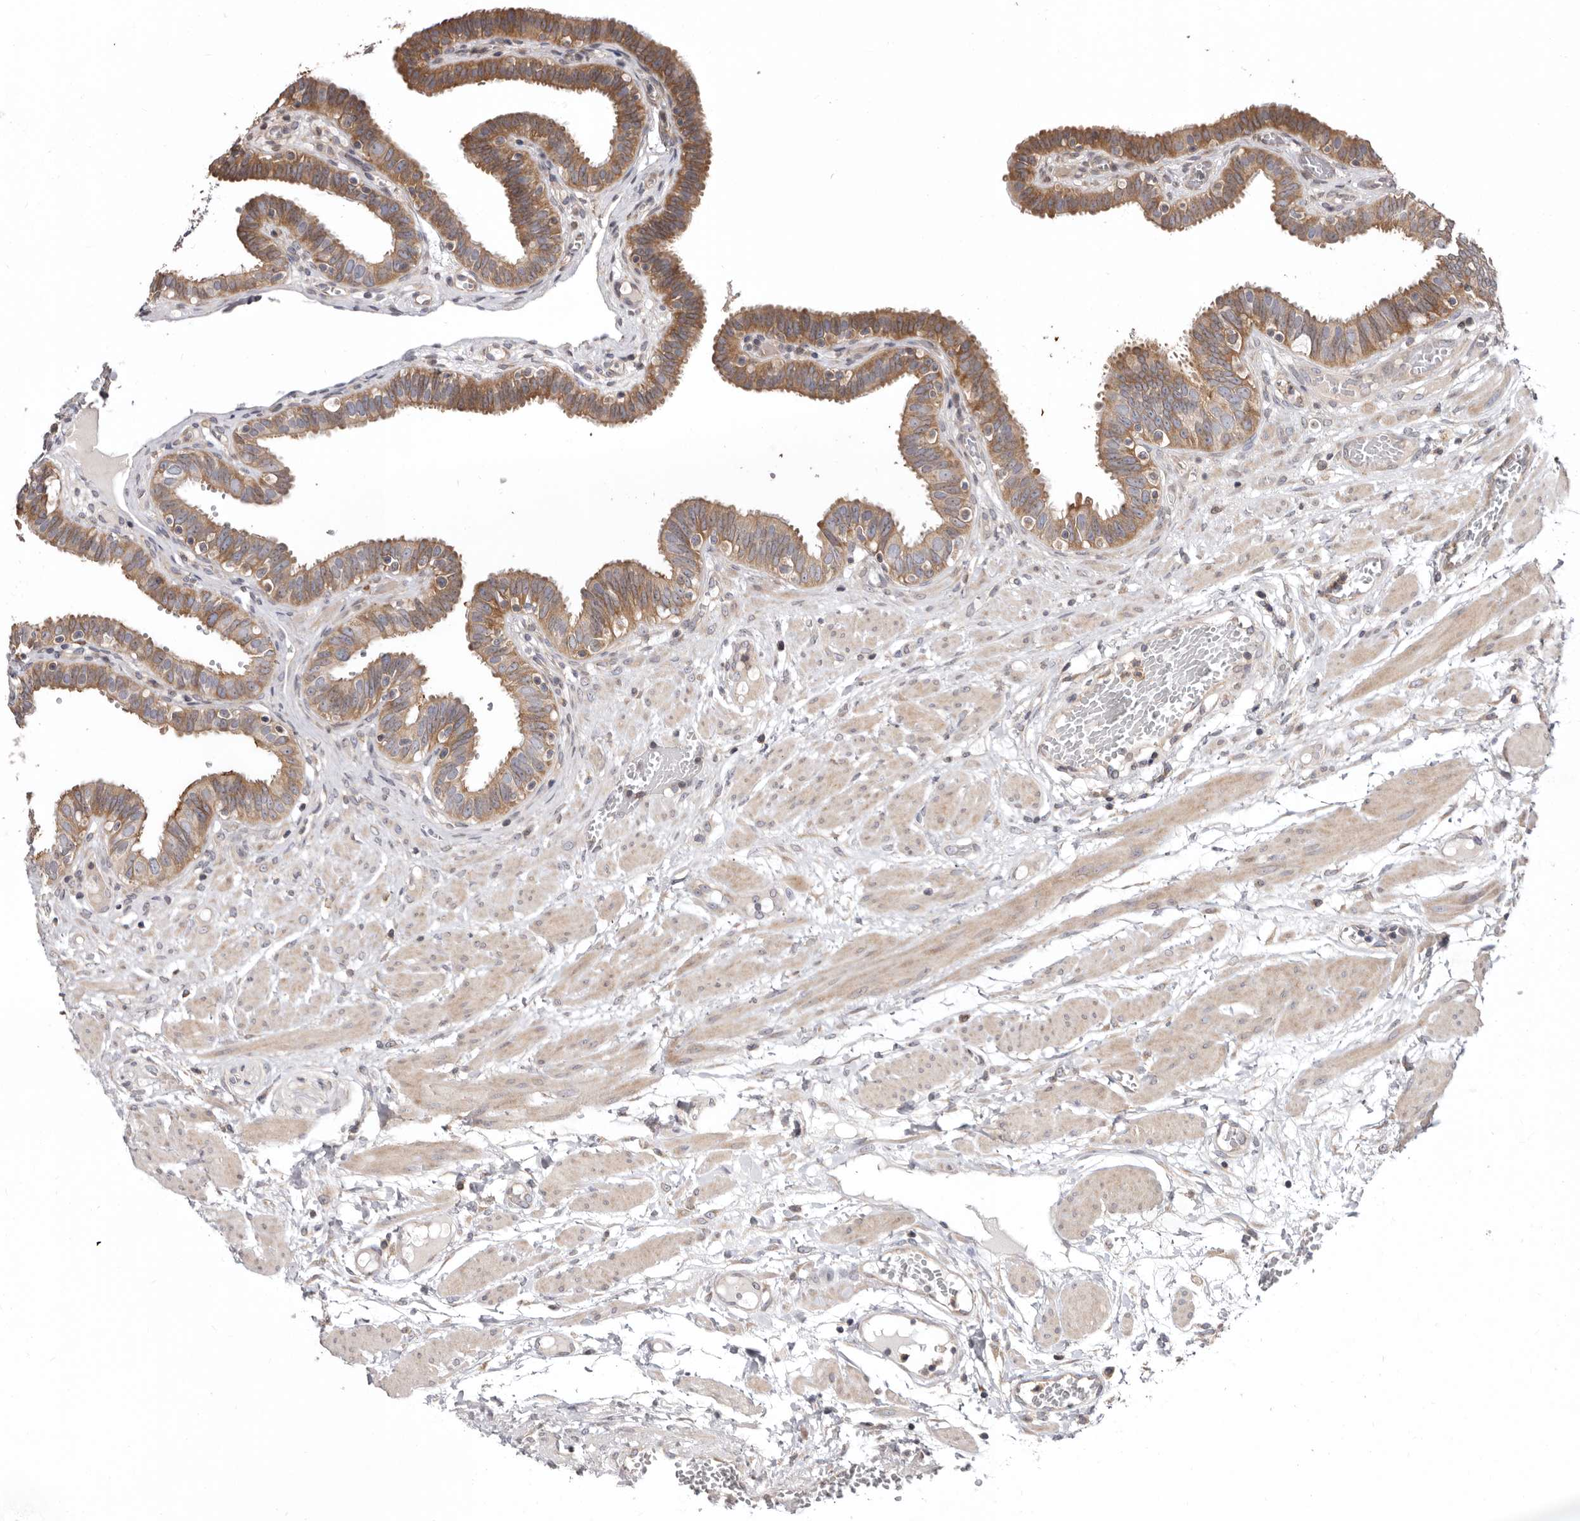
{"staining": {"intensity": "moderate", "quantity": ">75%", "location": "cytoplasmic/membranous"}, "tissue": "fallopian tube", "cell_type": "Glandular cells", "image_type": "normal", "snomed": [{"axis": "morphology", "description": "Normal tissue, NOS"}, {"axis": "topography", "description": "Fallopian tube"}, {"axis": "topography", "description": "Placenta"}], "caption": "IHC histopathology image of benign fallopian tube: fallopian tube stained using immunohistochemistry reveals medium levels of moderate protein expression localized specifically in the cytoplasmic/membranous of glandular cells, appearing as a cytoplasmic/membranous brown color.", "gene": "TMUB1", "patient": {"sex": "female", "age": 32}}